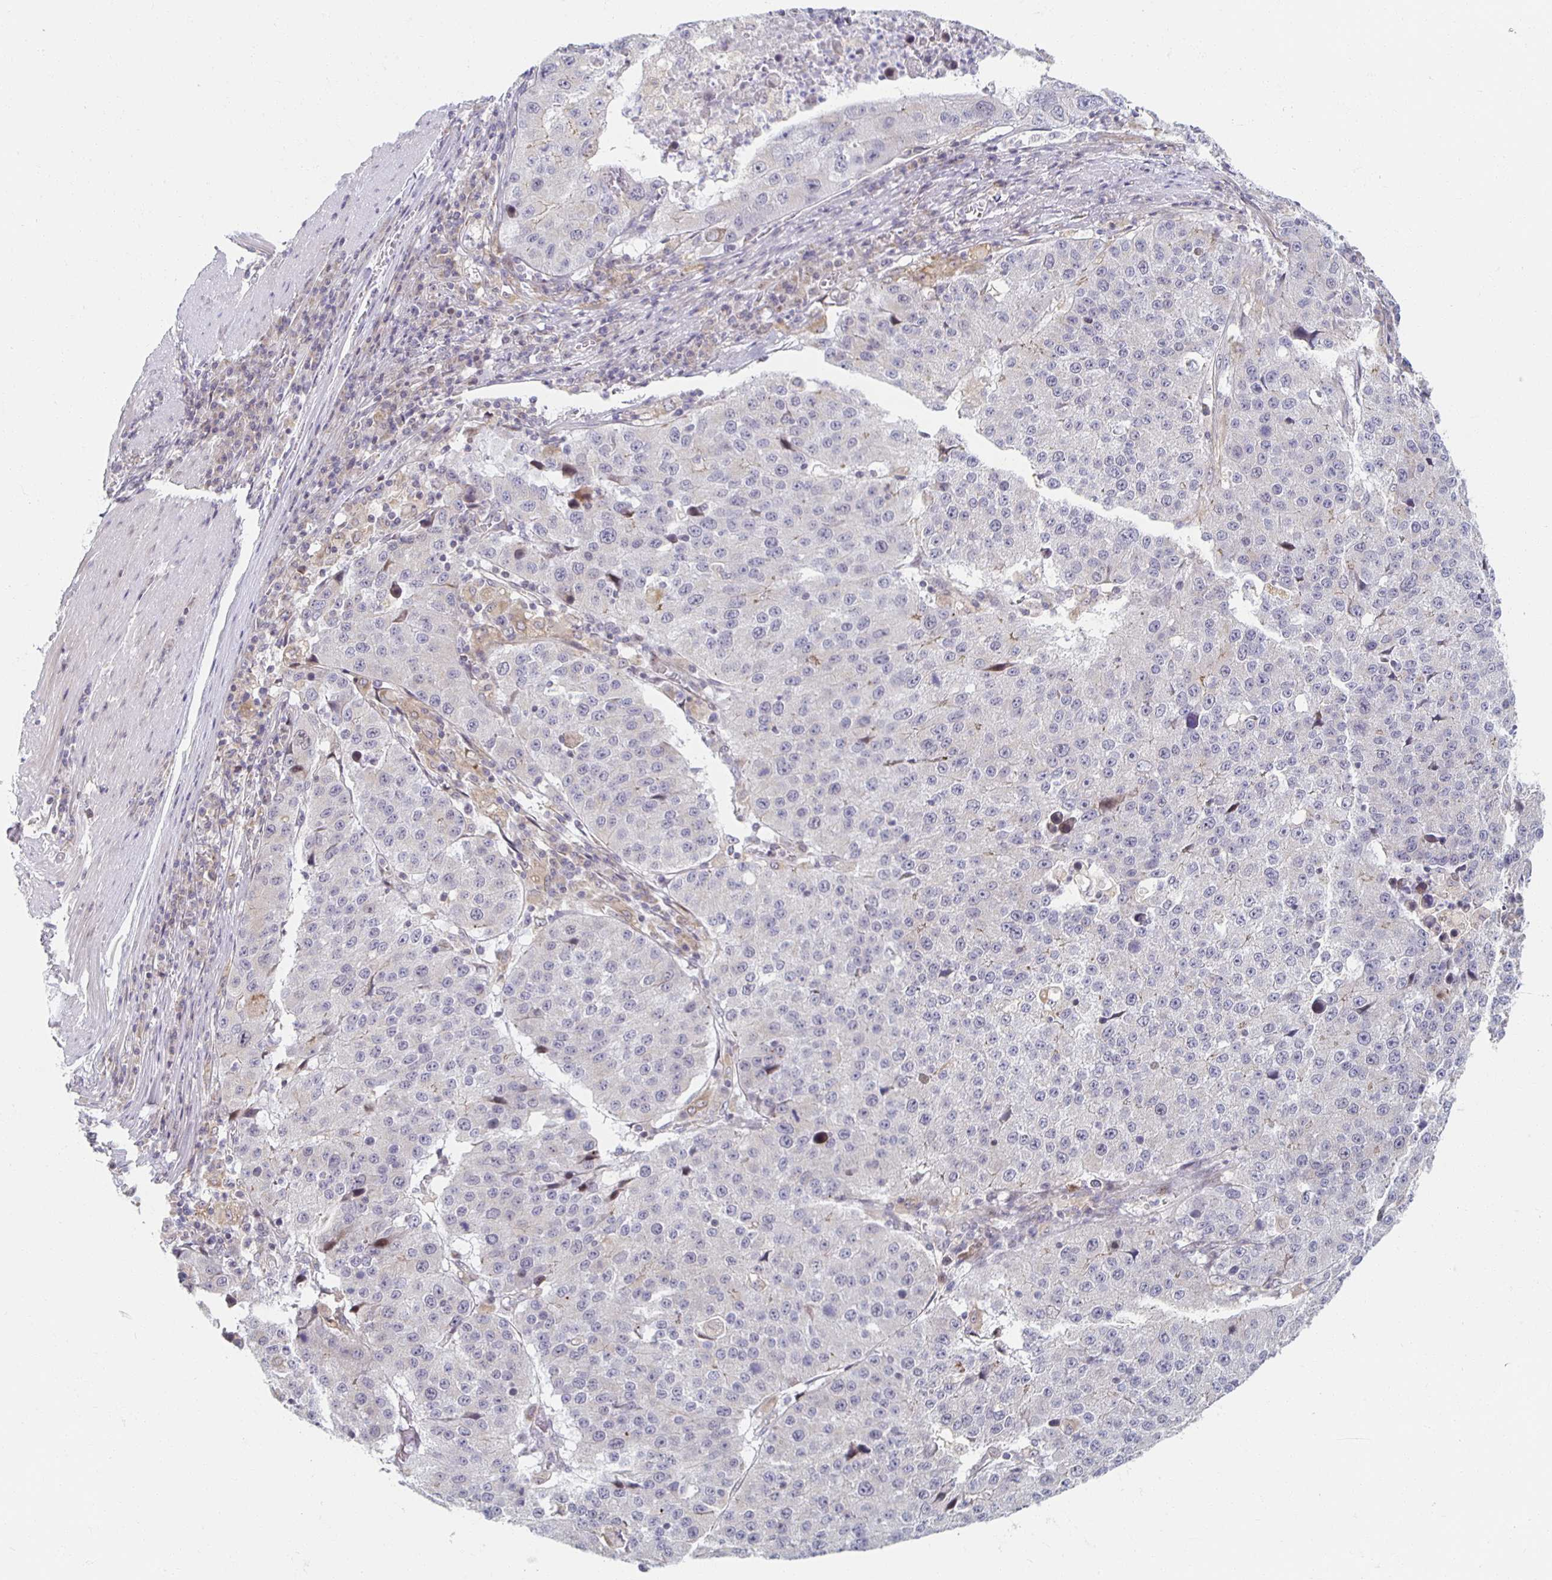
{"staining": {"intensity": "negative", "quantity": "none", "location": "none"}, "tissue": "stomach cancer", "cell_type": "Tumor cells", "image_type": "cancer", "snomed": [{"axis": "morphology", "description": "Adenocarcinoma, NOS"}, {"axis": "topography", "description": "Stomach"}], "caption": "Immunohistochemistry (IHC) photomicrograph of neoplastic tissue: human adenocarcinoma (stomach) stained with DAB (3,3'-diaminobenzidine) shows no significant protein positivity in tumor cells.", "gene": "HCFC1R1", "patient": {"sex": "male", "age": 71}}